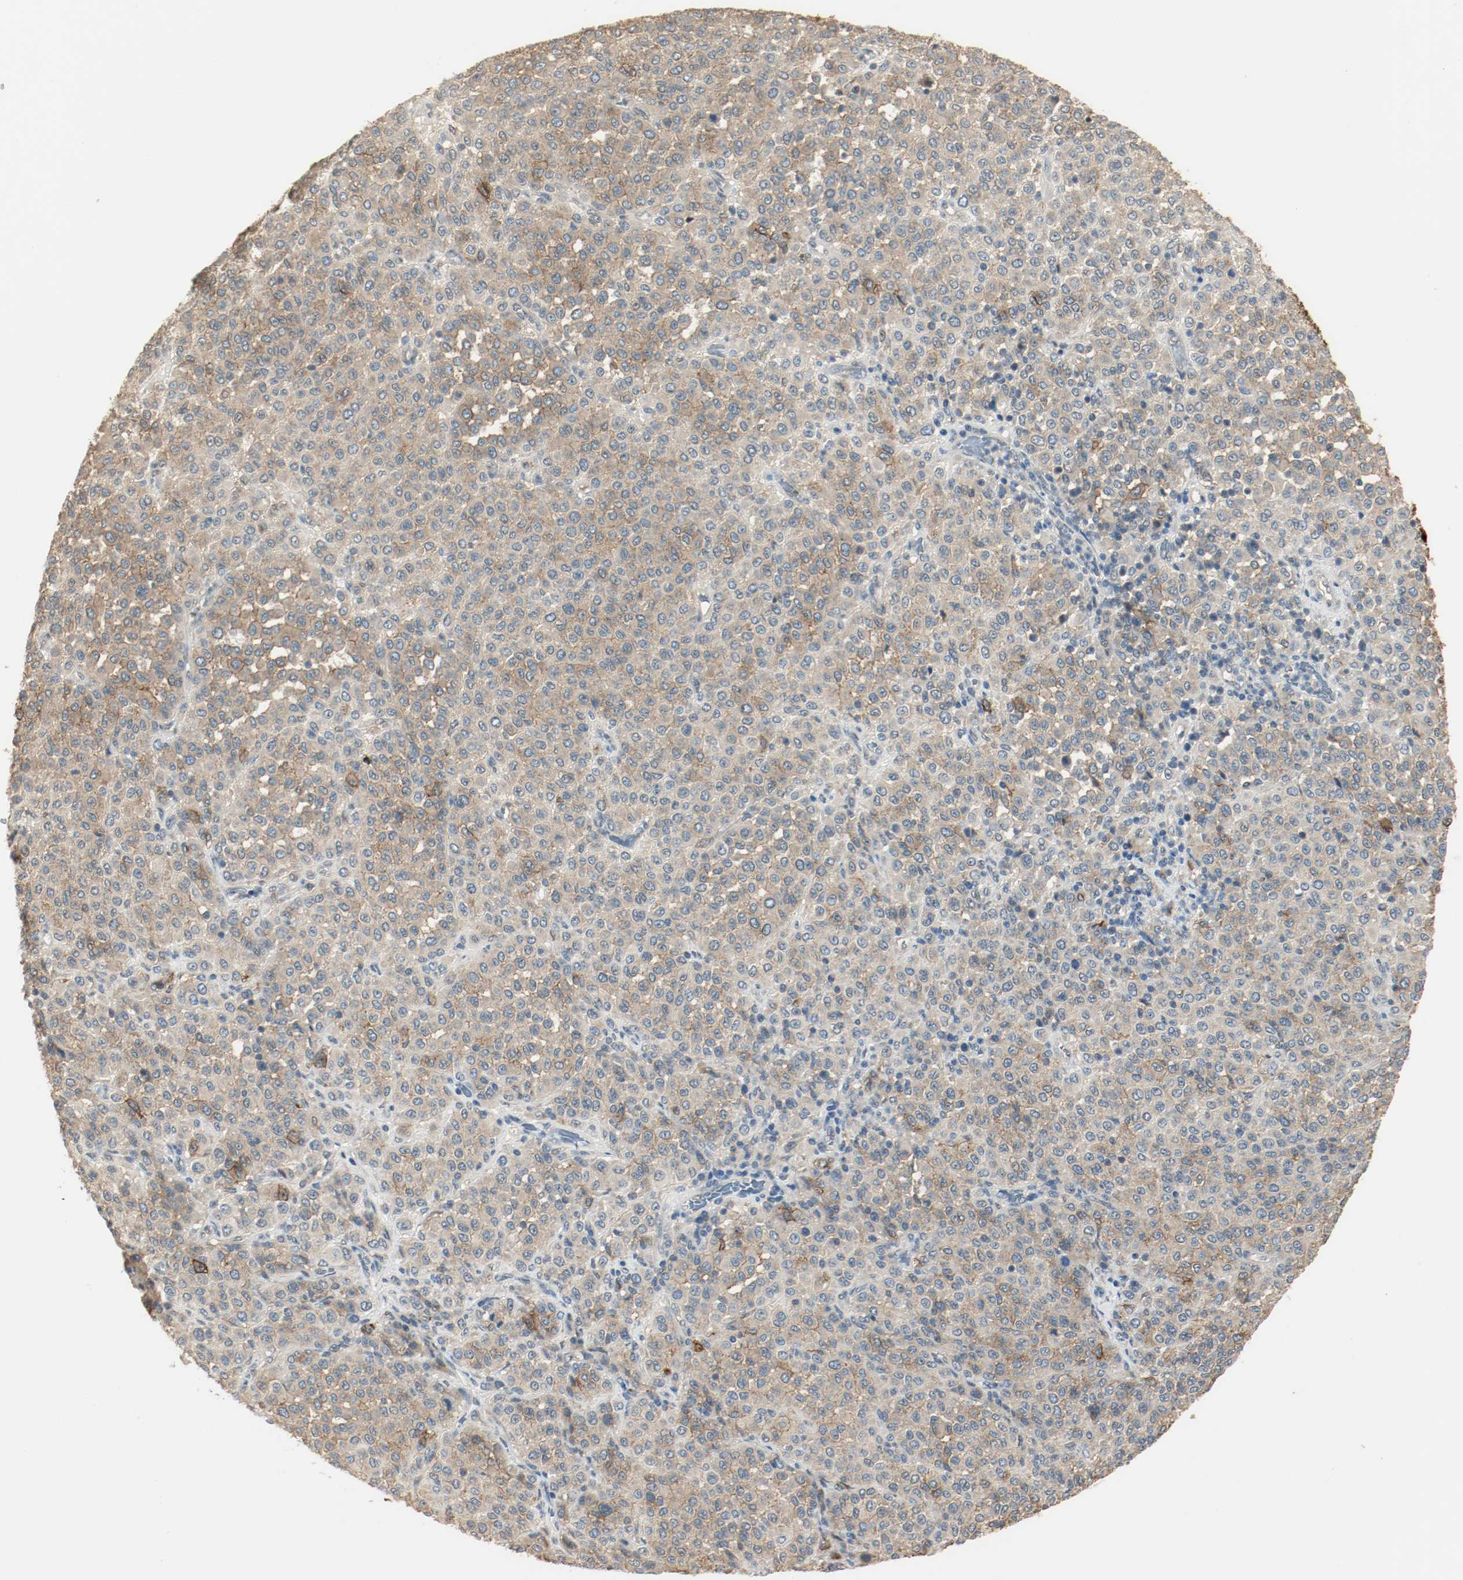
{"staining": {"intensity": "moderate", "quantity": ">75%", "location": "cytoplasmic/membranous"}, "tissue": "melanoma", "cell_type": "Tumor cells", "image_type": "cancer", "snomed": [{"axis": "morphology", "description": "Malignant melanoma, Metastatic site"}, {"axis": "topography", "description": "Pancreas"}], "caption": "IHC staining of melanoma, which reveals medium levels of moderate cytoplasmic/membranous staining in approximately >75% of tumor cells indicating moderate cytoplasmic/membranous protein staining. The staining was performed using DAB (brown) for protein detection and nuclei were counterstained in hematoxylin (blue).", "gene": "MELTF", "patient": {"sex": "female", "age": 30}}